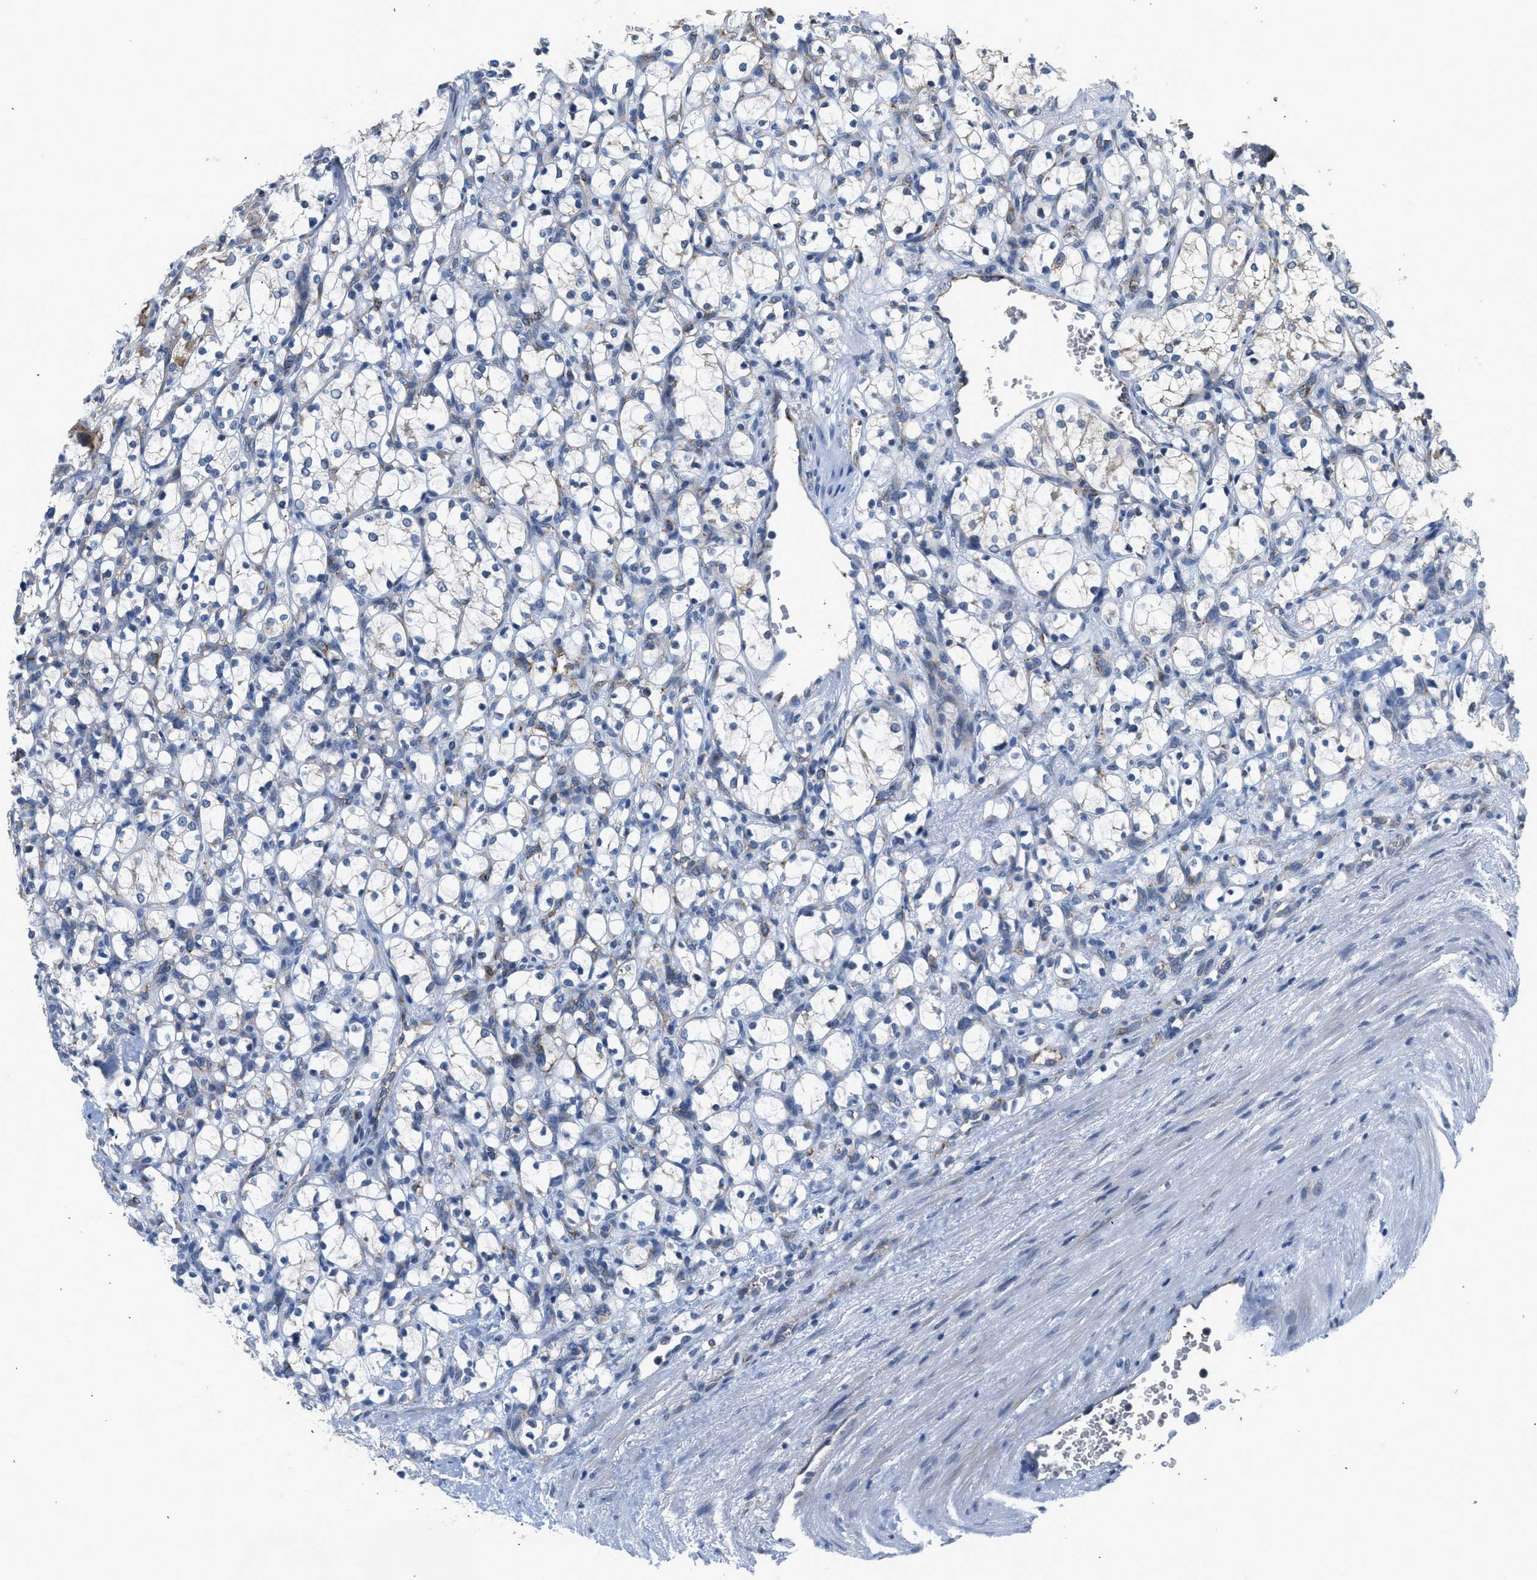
{"staining": {"intensity": "negative", "quantity": "none", "location": "none"}, "tissue": "renal cancer", "cell_type": "Tumor cells", "image_type": "cancer", "snomed": [{"axis": "morphology", "description": "Adenocarcinoma, NOS"}, {"axis": "topography", "description": "Kidney"}], "caption": "Tumor cells show no significant protein positivity in renal cancer.", "gene": "PIM1", "patient": {"sex": "female", "age": 69}}